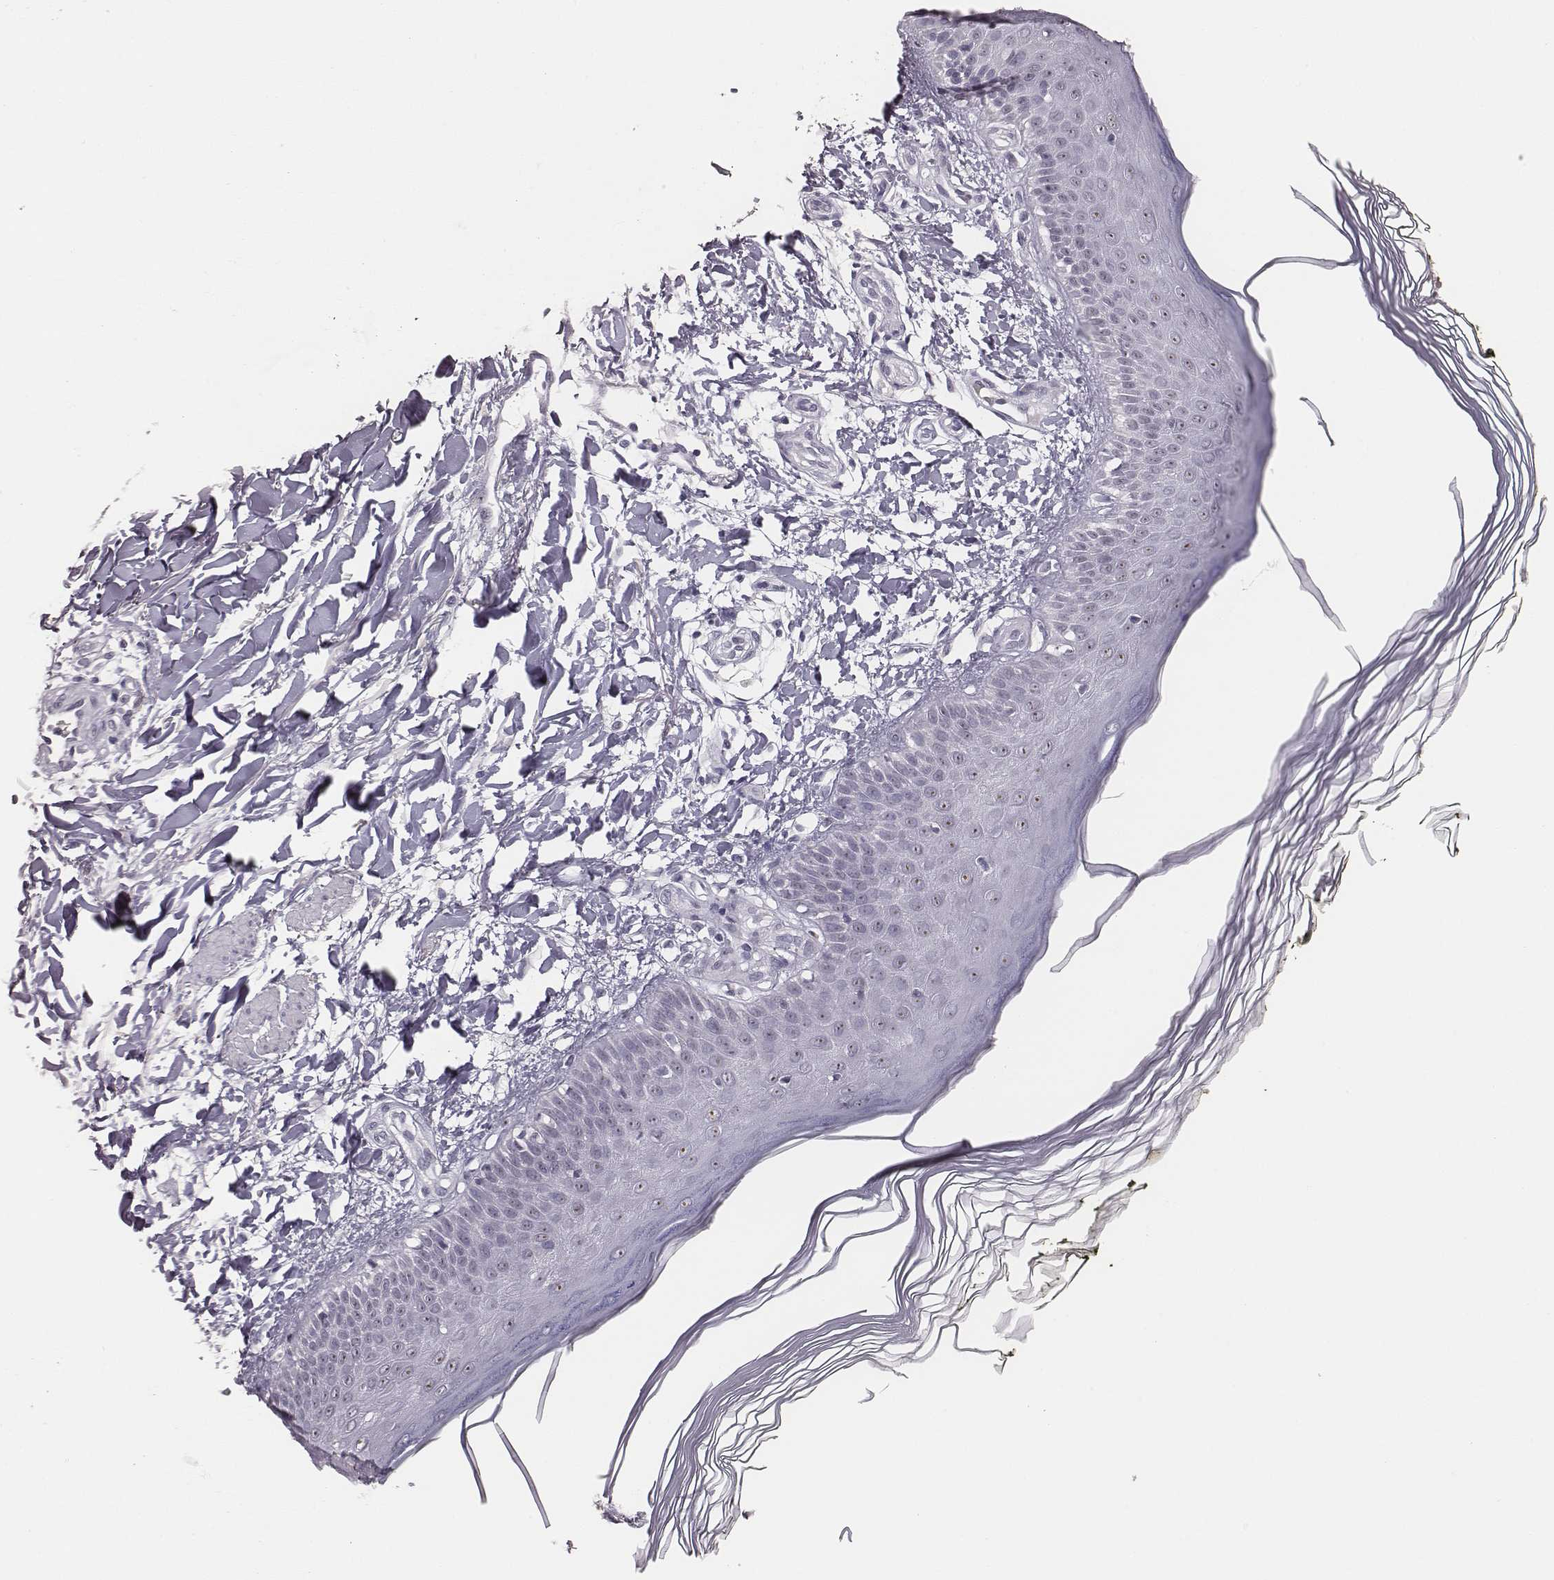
{"staining": {"intensity": "negative", "quantity": "none", "location": "none"}, "tissue": "skin", "cell_type": "Fibroblasts", "image_type": "normal", "snomed": [{"axis": "morphology", "description": "Normal tissue, NOS"}, {"axis": "topography", "description": "Skin"}], "caption": "DAB (3,3'-diaminobenzidine) immunohistochemical staining of normal skin displays no significant positivity in fibroblasts.", "gene": "NIFK", "patient": {"sex": "female", "age": 62}}